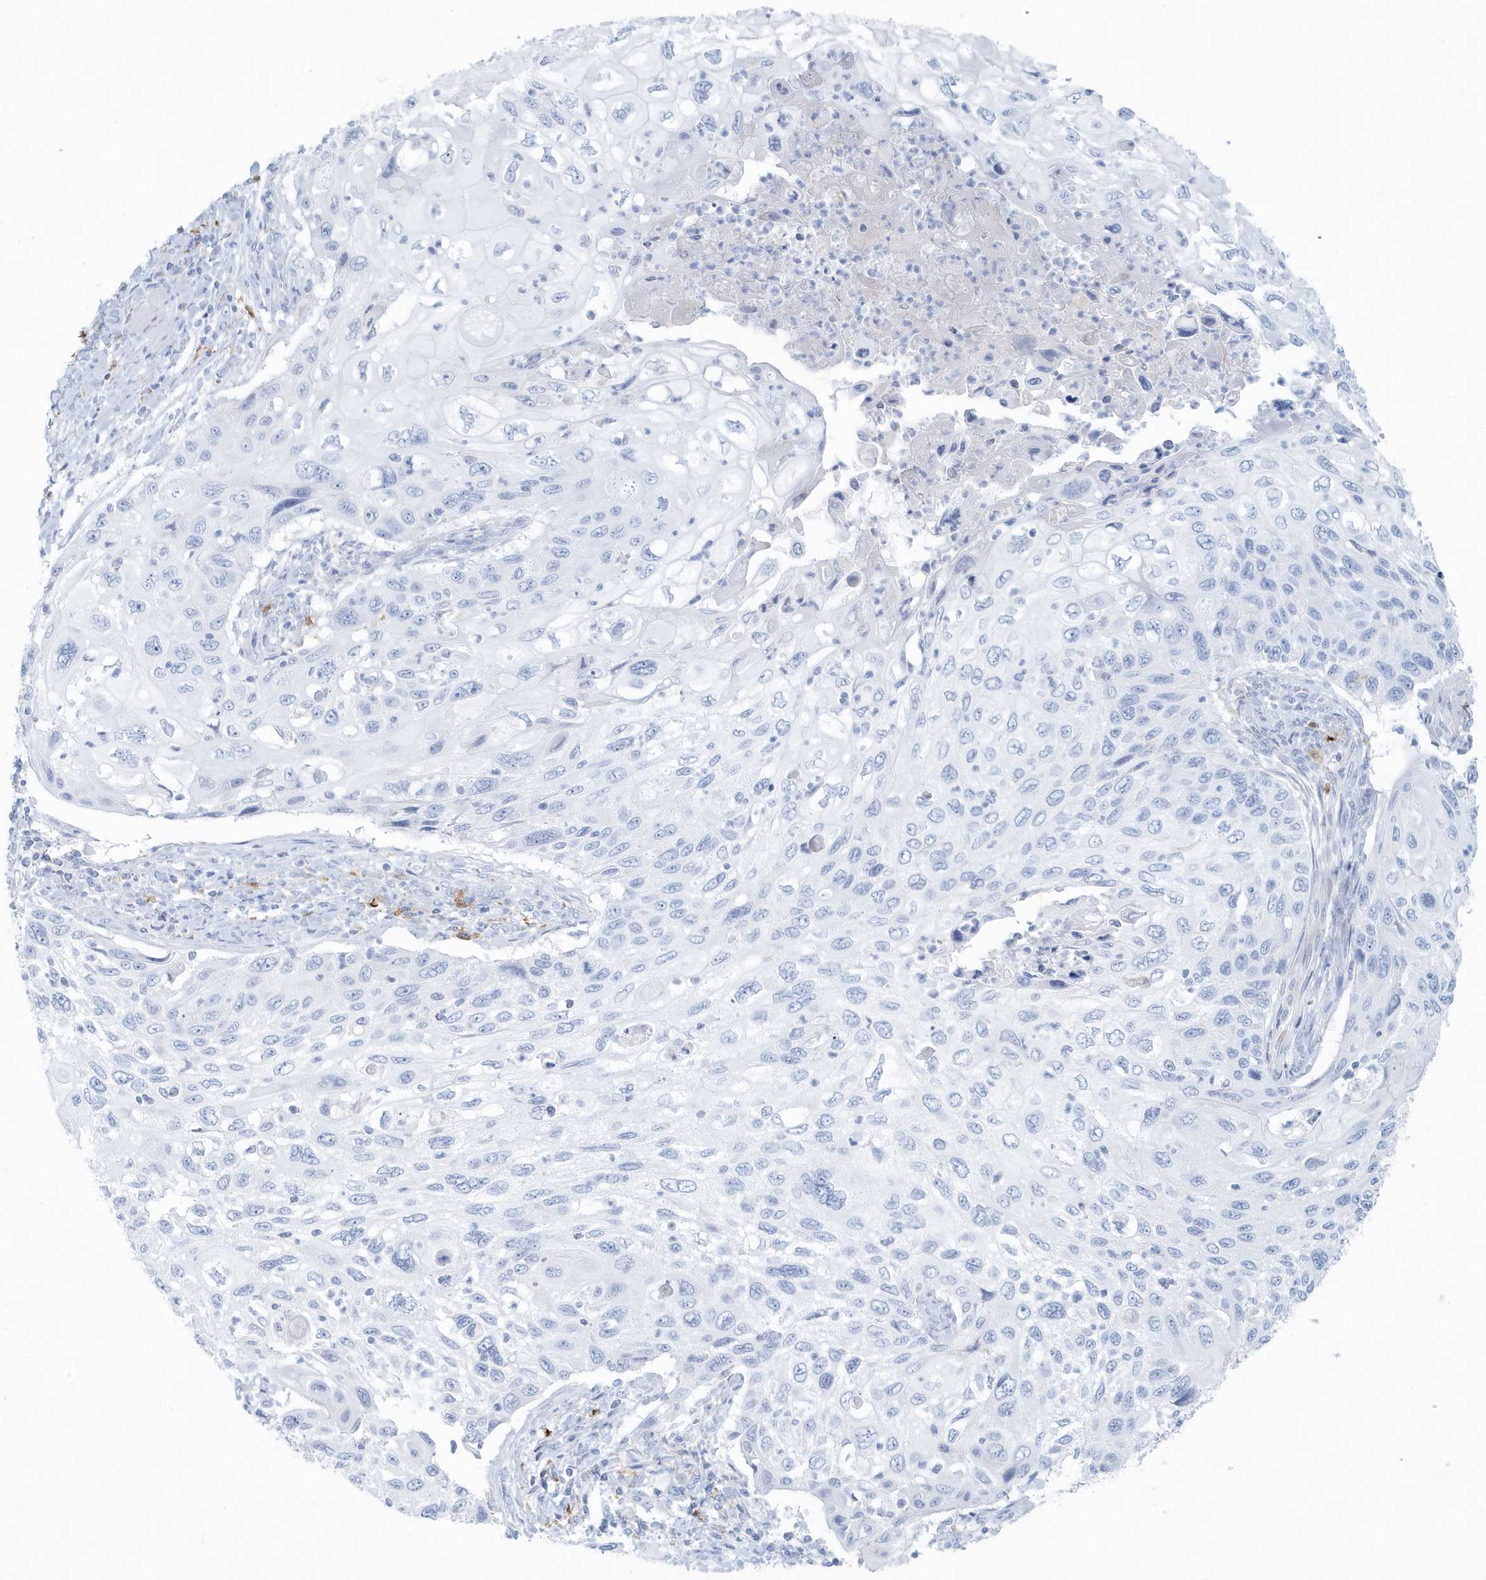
{"staining": {"intensity": "negative", "quantity": "none", "location": "none"}, "tissue": "cervical cancer", "cell_type": "Tumor cells", "image_type": "cancer", "snomed": [{"axis": "morphology", "description": "Squamous cell carcinoma, NOS"}, {"axis": "topography", "description": "Cervix"}], "caption": "Cervical squamous cell carcinoma was stained to show a protein in brown. There is no significant positivity in tumor cells.", "gene": "FAM98A", "patient": {"sex": "female", "age": 70}}